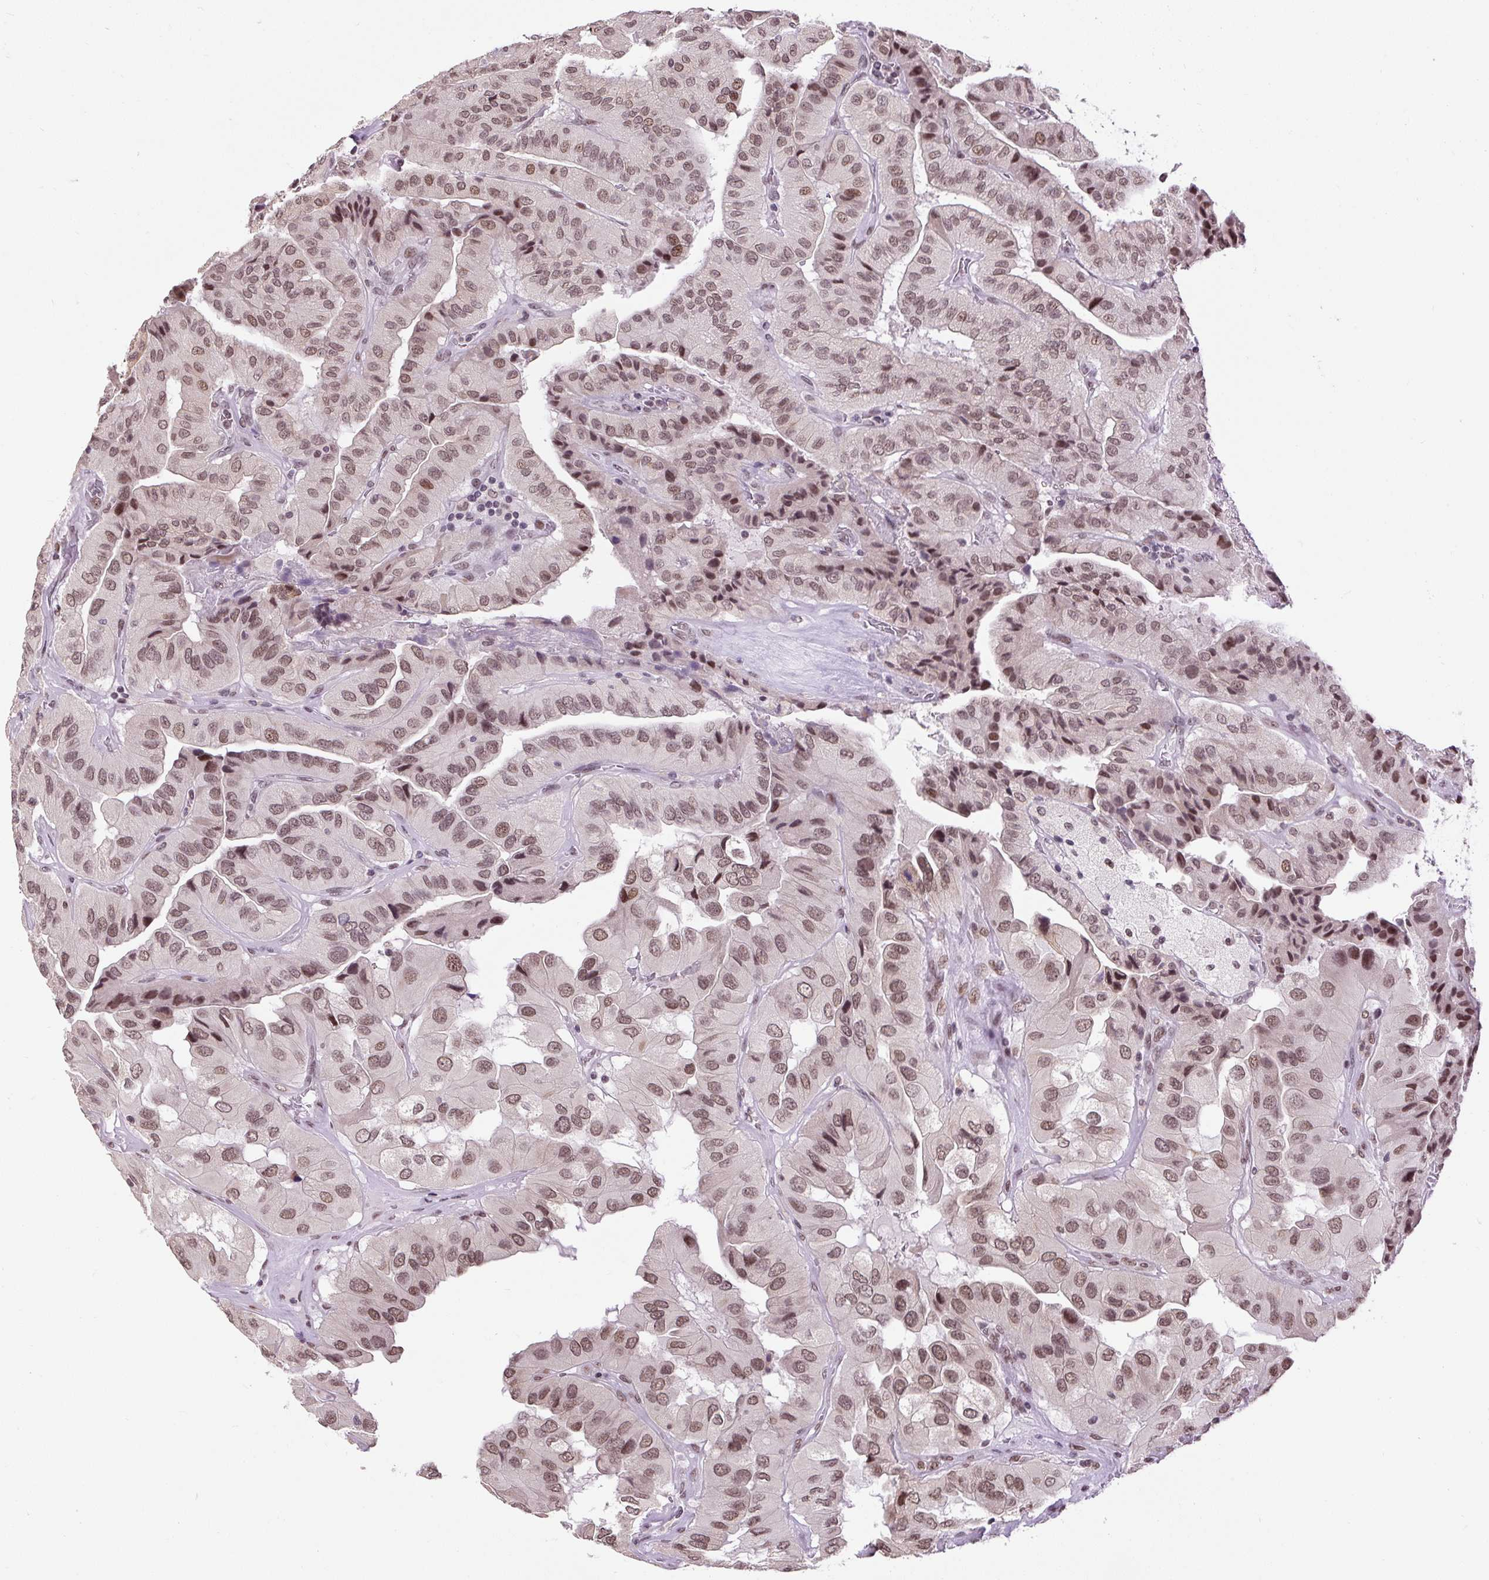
{"staining": {"intensity": "moderate", "quantity": ">75%", "location": "nuclear"}, "tissue": "thyroid cancer", "cell_type": "Tumor cells", "image_type": "cancer", "snomed": [{"axis": "morphology", "description": "Normal tissue, NOS"}, {"axis": "morphology", "description": "Papillary adenocarcinoma, NOS"}, {"axis": "topography", "description": "Thyroid gland"}], "caption": "IHC of human papillary adenocarcinoma (thyroid) demonstrates medium levels of moderate nuclear positivity in about >75% of tumor cells.", "gene": "ZNF672", "patient": {"sex": "female", "age": 59}}